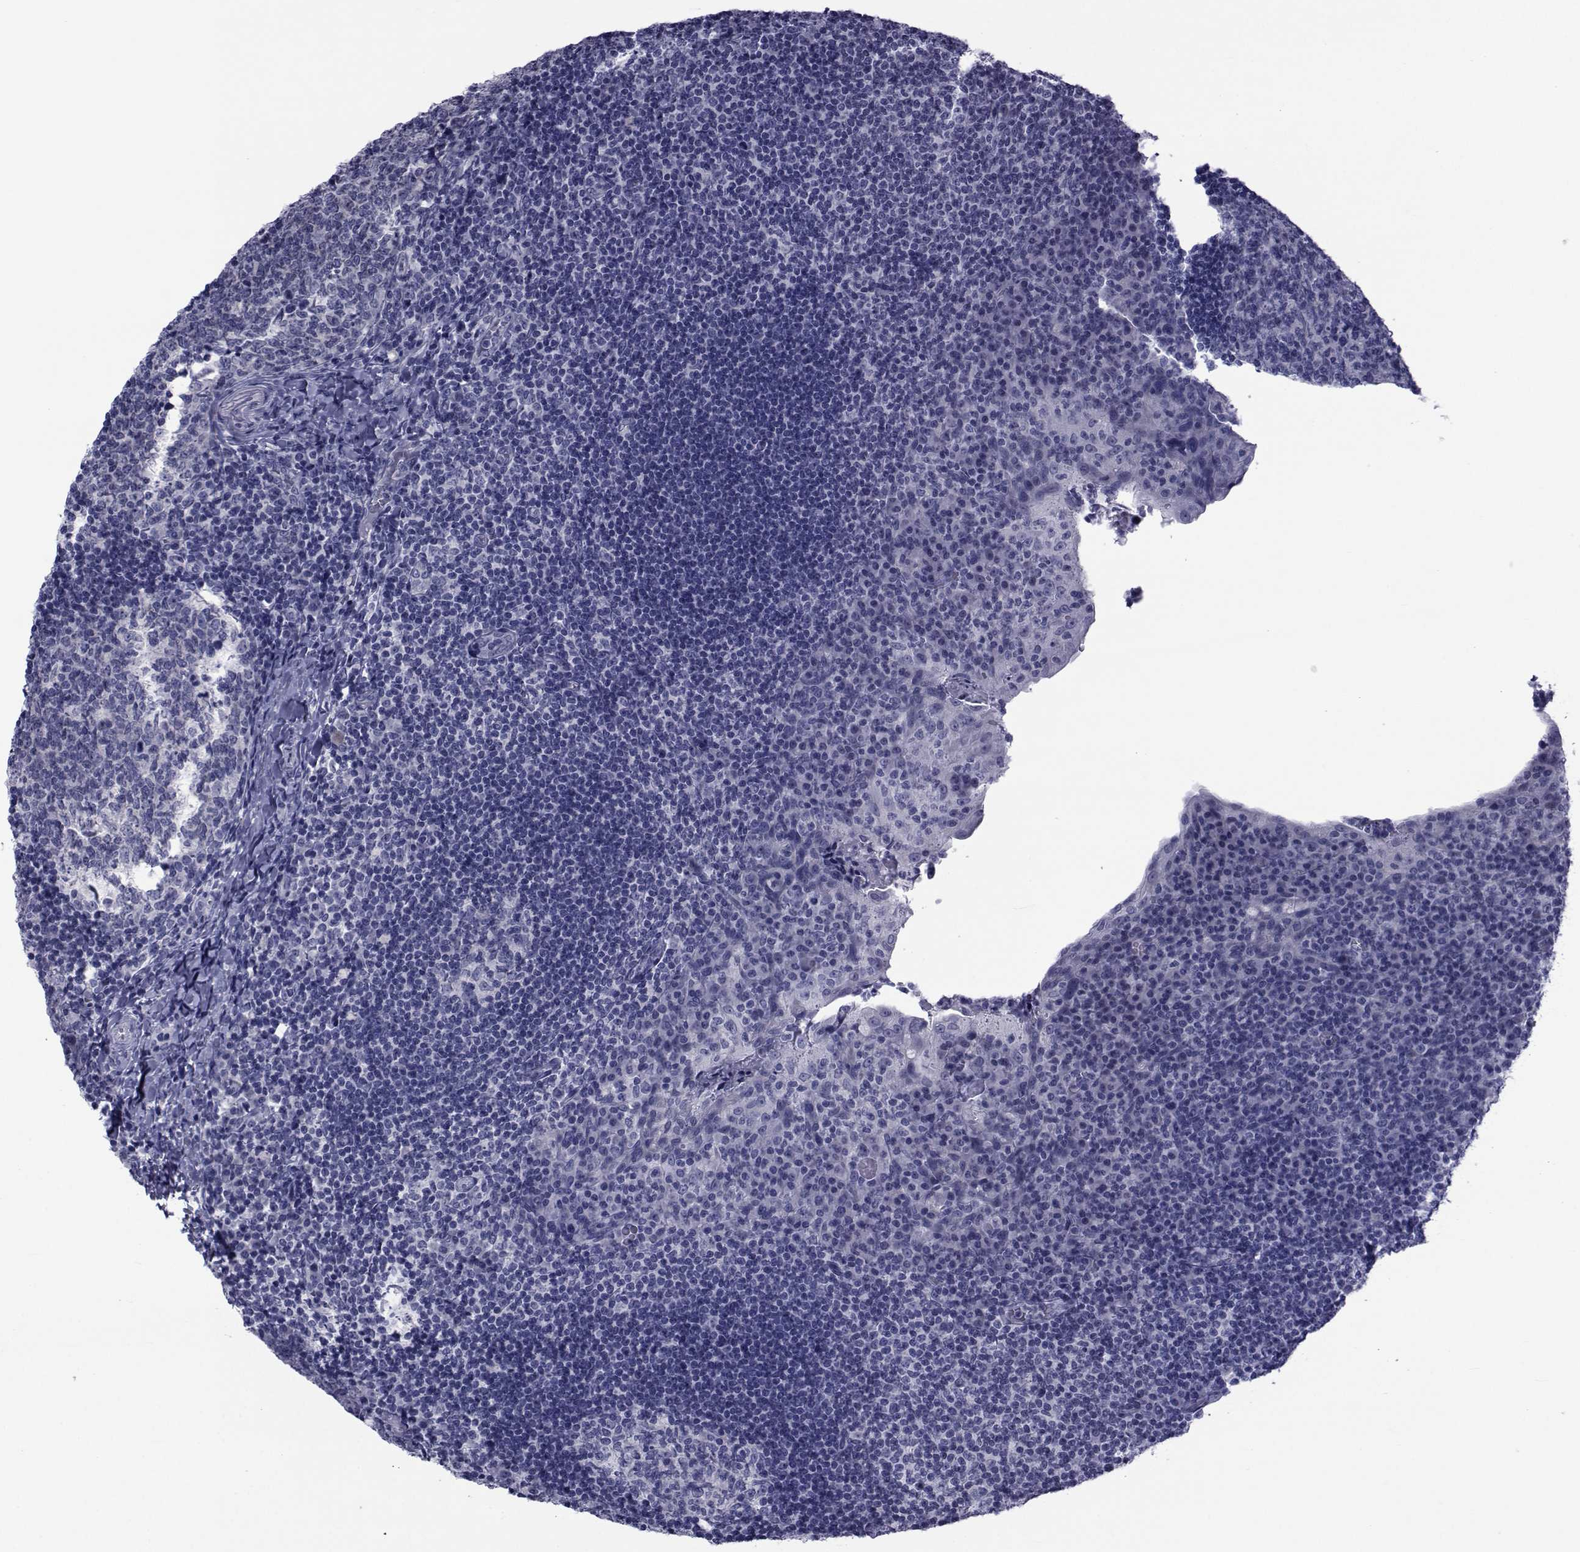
{"staining": {"intensity": "negative", "quantity": "none", "location": "none"}, "tissue": "tonsil", "cell_type": "Germinal center cells", "image_type": "normal", "snomed": [{"axis": "morphology", "description": "Normal tissue, NOS"}, {"axis": "topography", "description": "Tonsil"}], "caption": "Immunohistochemistry (IHC) micrograph of normal human tonsil stained for a protein (brown), which exhibits no expression in germinal center cells.", "gene": "GKAP1", "patient": {"sex": "male", "age": 17}}